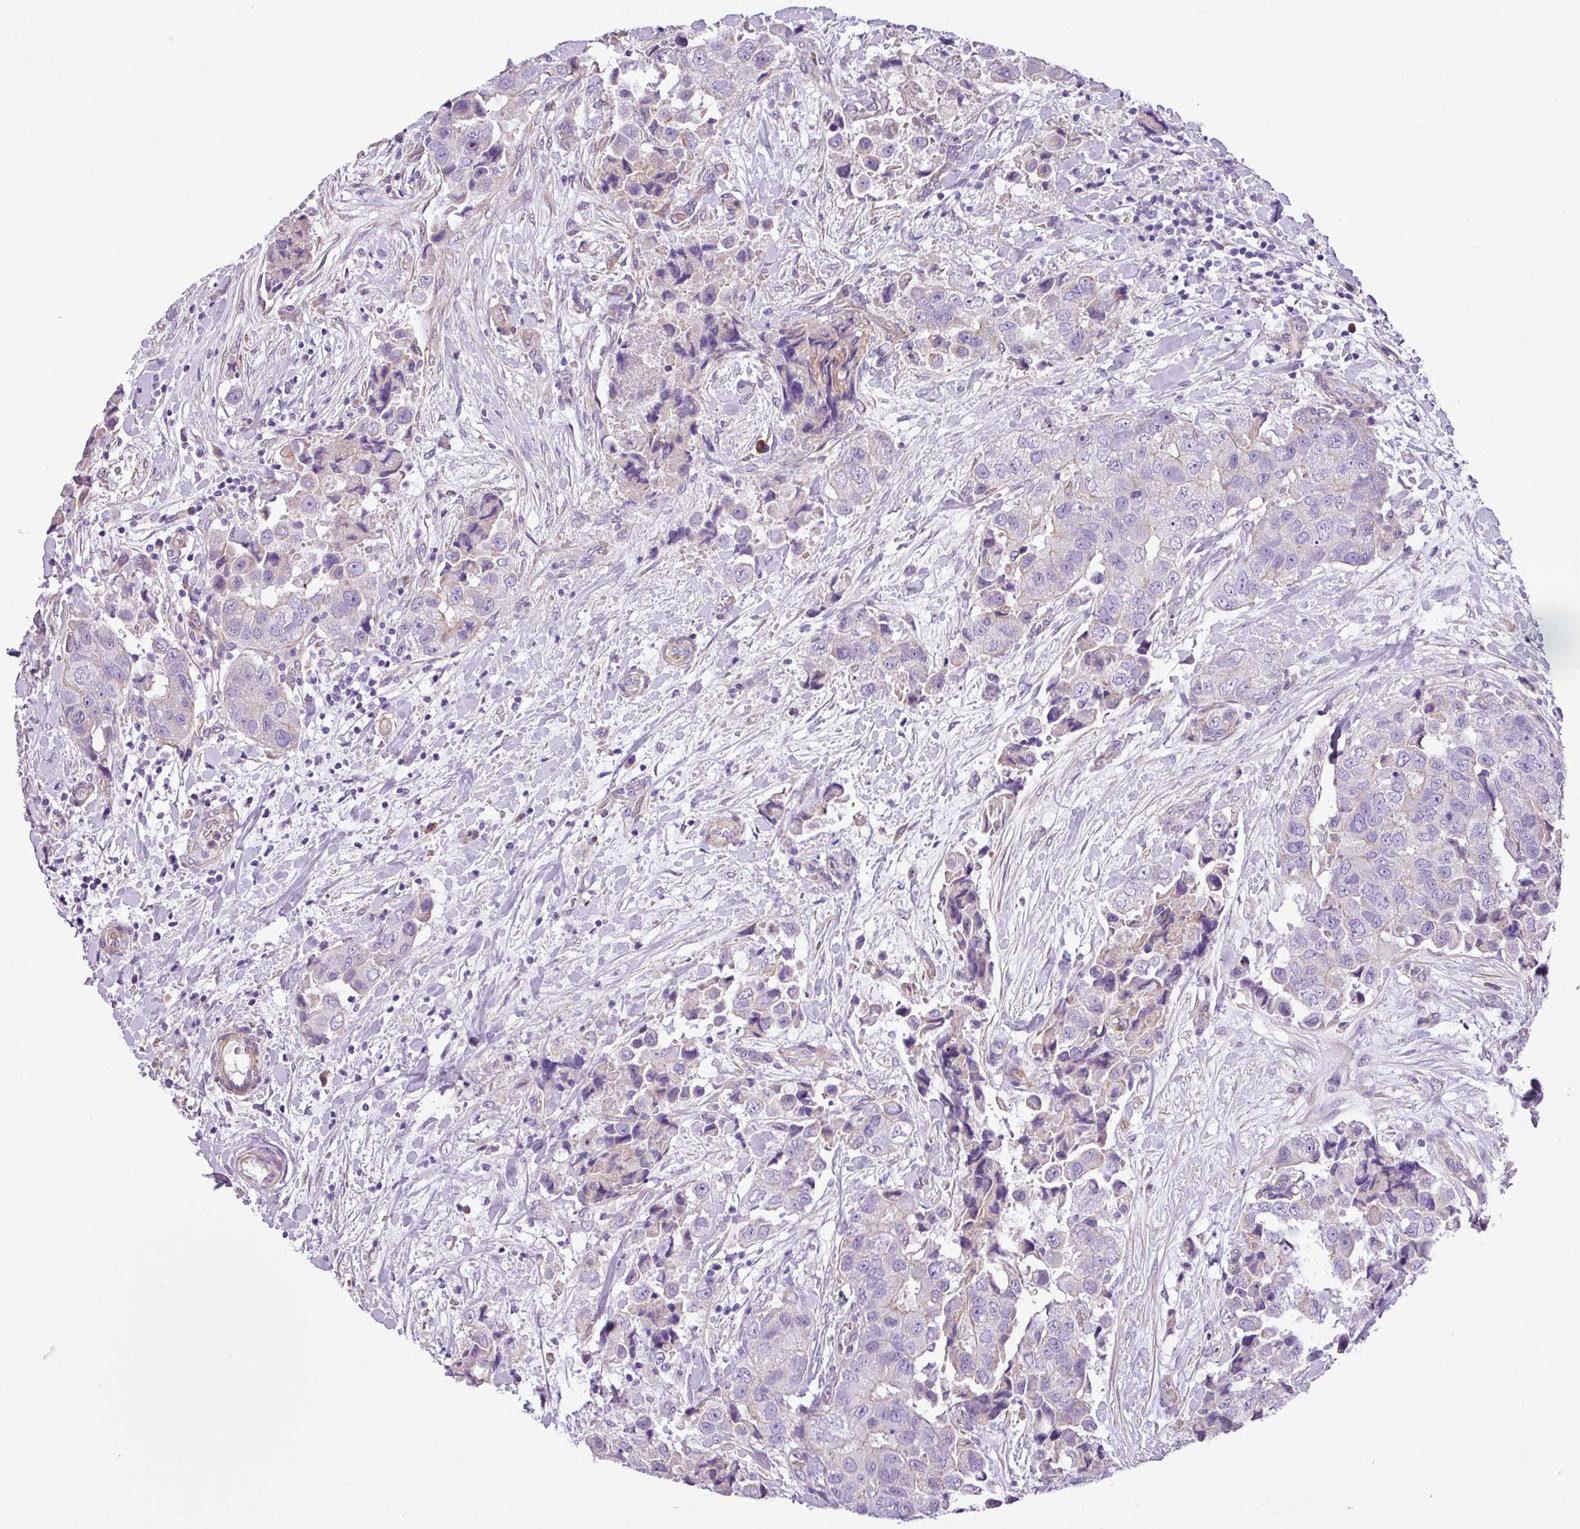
{"staining": {"intensity": "negative", "quantity": "none", "location": "none"}, "tissue": "breast cancer", "cell_type": "Tumor cells", "image_type": "cancer", "snomed": [{"axis": "morphology", "description": "Normal tissue, NOS"}, {"axis": "morphology", "description": "Duct carcinoma"}, {"axis": "topography", "description": "Breast"}], "caption": "This histopathology image is of invasive ductal carcinoma (breast) stained with IHC to label a protein in brown with the nuclei are counter-stained blue. There is no positivity in tumor cells.", "gene": "C11orf91", "patient": {"sex": "female", "age": 62}}